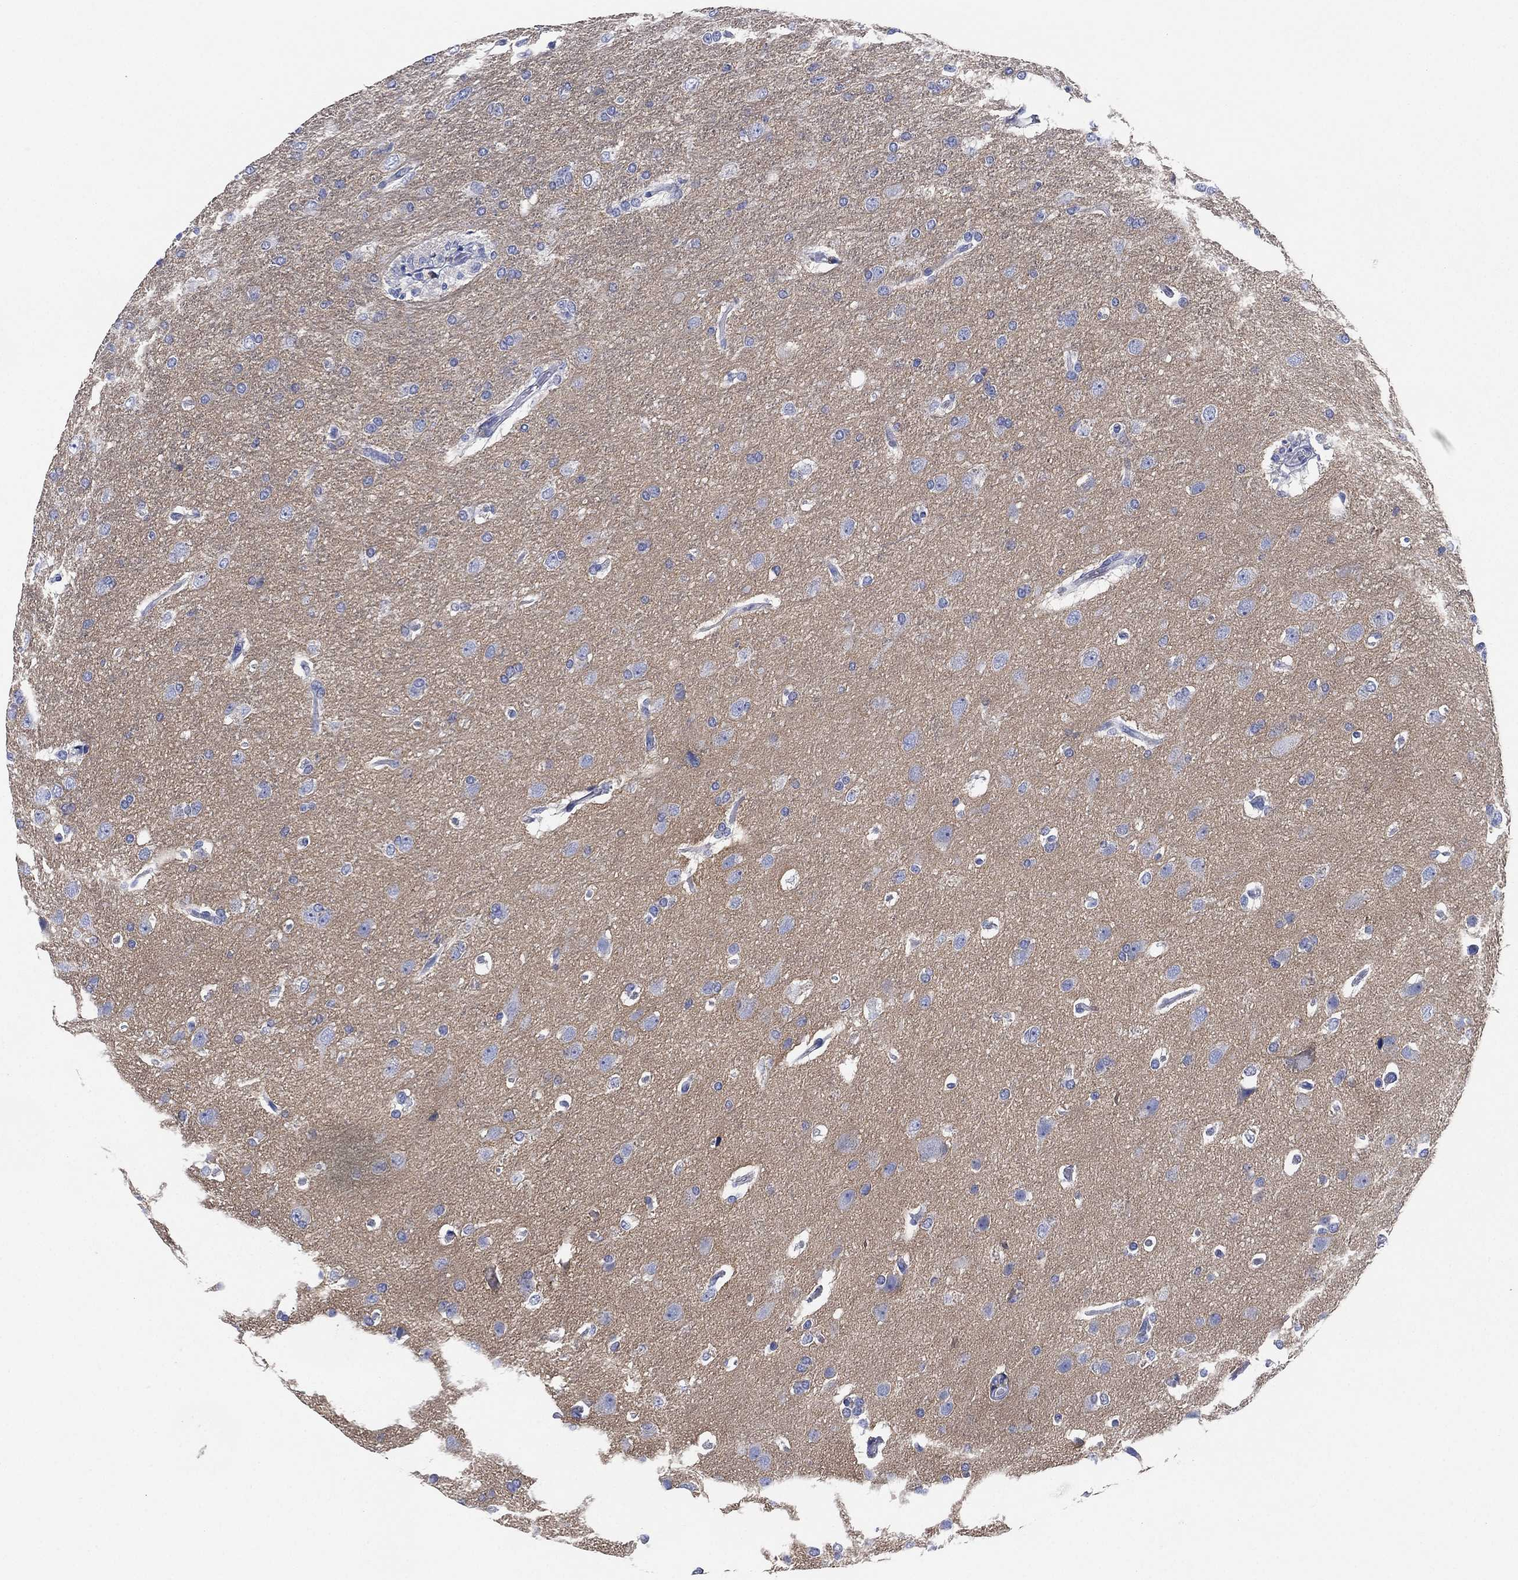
{"staining": {"intensity": "negative", "quantity": "none", "location": "none"}, "tissue": "glioma", "cell_type": "Tumor cells", "image_type": "cancer", "snomed": [{"axis": "morphology", "description": "Glioma, malignant, High grade"}, {"axis": "topography", "description": "Brain"}], "caption": "Tumor cells are negative for protein expression in human glioma. (Stains: DAB (3,3'-diaminobenzidine) immunohistochemistry with hematoxylin counter stain, Microscopy: brightfield microscopy at high magnification).", "gene": "CHRNA3", "patient": {"sex": "male", "age": 68}}